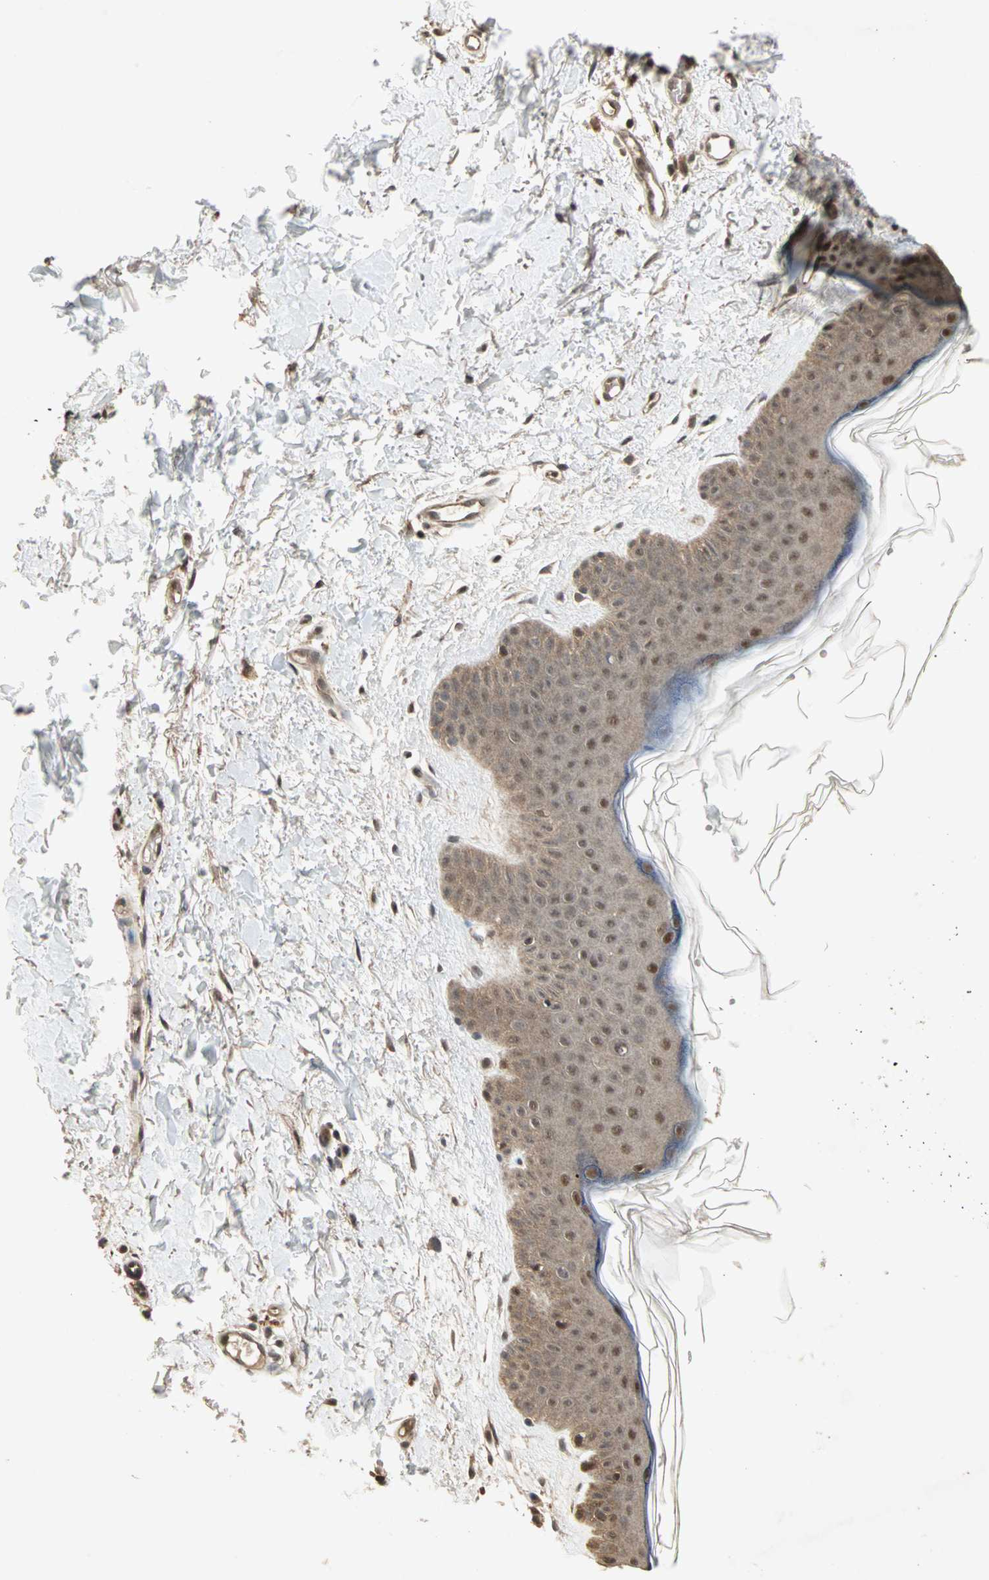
{"staining": {"intensity": "moderate", "quantity": ">75%", "location": "cytoplasmic/membranous,nuclear"}, "tissue": "skin", "cell_type": "Fibroblasts", "image_type": "normal", "snomed": [{"axis": "morphology", "description": "Normal tissue, NOS"}, {"axis": "topography", "description": "Skin"}], "caption": "Immunohistochemical staining of normal skin displays medium levels of moderate cytoplasmic/membranous,nuclear expression in about >75% of fibroblasts.", "gene": "CSNK2B", "patient": {"sex": "female", "age": 56}}